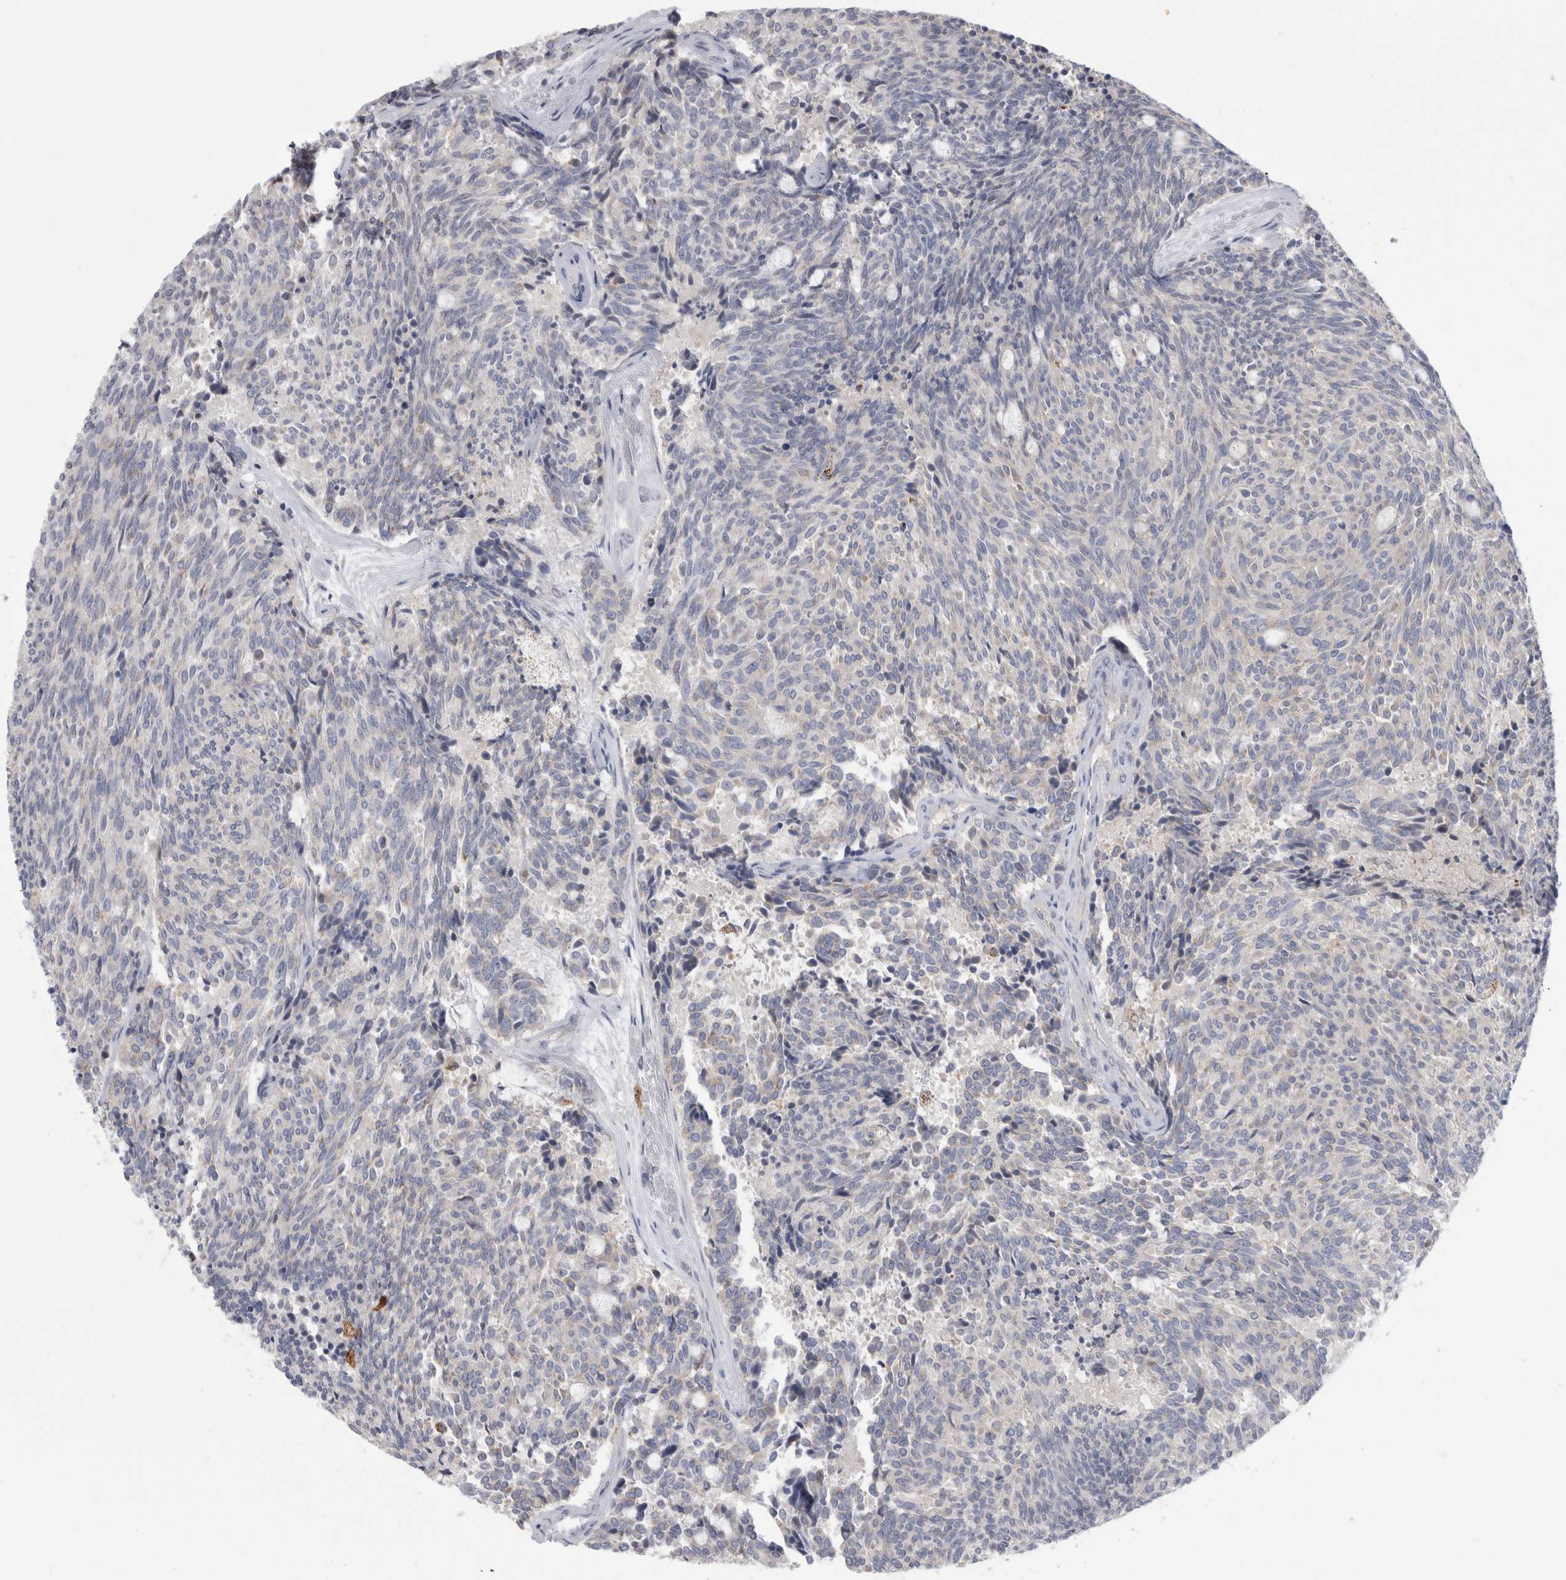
{"staining": {"intensity": "weak", "quantity": "<25%", "location": "cytoplasmic/membranous"}, "tissue": "carcinoid", "cell_type": "Tumor cells", "image_type": "cancer", "snomed": [{"axis": "morphology", "description": "Carcinoid, malignant, NOS"}, {"axis": "topography", "description": "Pancreas"}], "caption": "High magnification brightfield microscopy of carcinoid (malignant) stained with DAB (brown) and counterstained with hematoxylin (blue): tumor cells show no significant staining.", "gene": "GATM", "patient": {"sex": "female", "age": 54}}